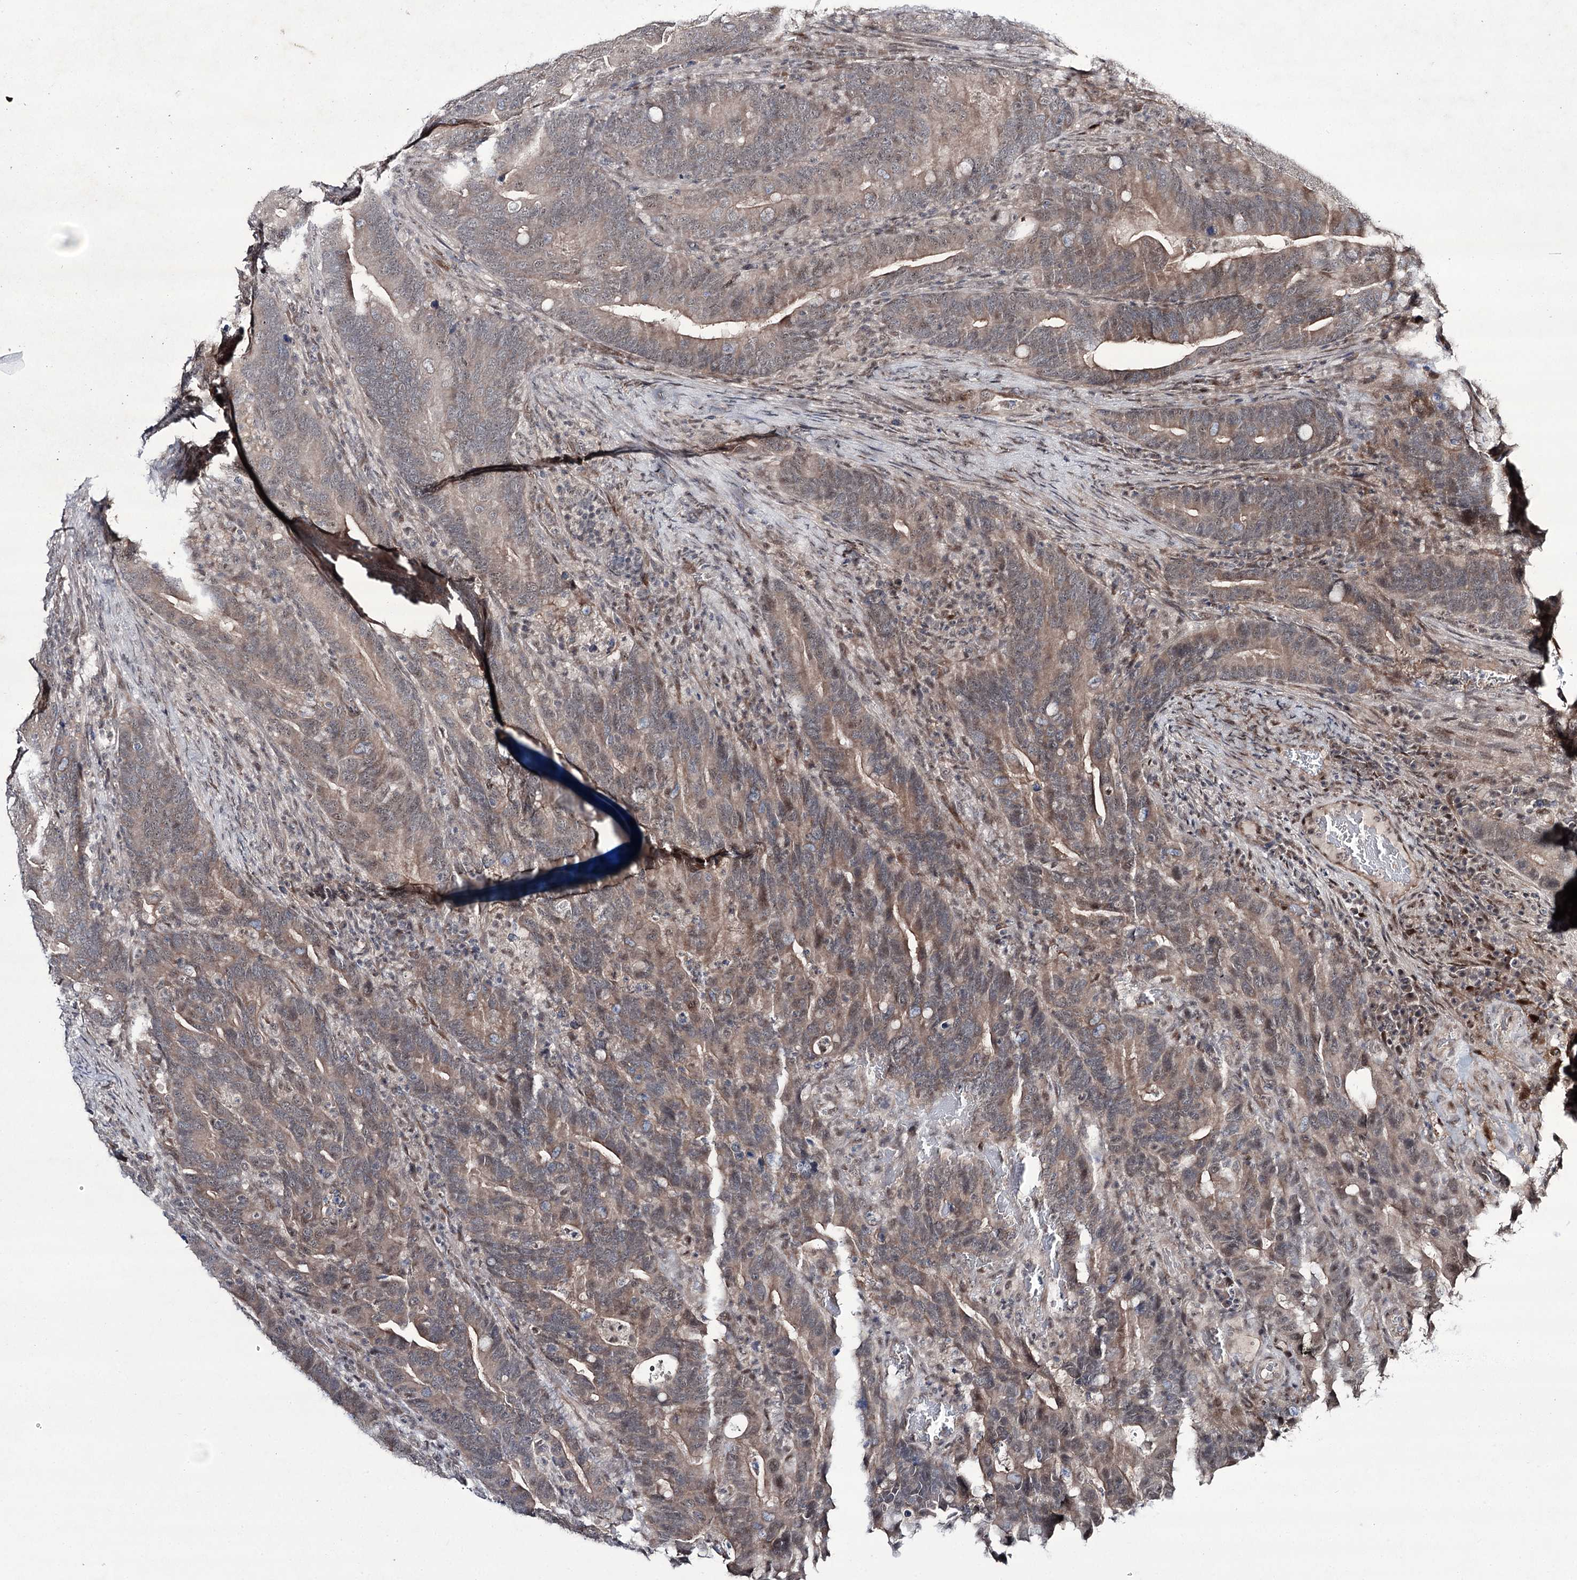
{"staining": {"intensity": "weak", "quantity": ">75%", "location": "cytoplasmic/membranous"}, "tissue": "colorectal cancer", "cell_type": "Tumor cells", "image_type": "cancer", "snomed": [{"axis": "morphology", "description": "Adenocarcinoma, NOS"}, {"axis": "topography", "description": "Colon"}], "caption": "Immunohistochemistry micrograph of colorectal adenocarcinoma stained for a protein (brown), which reveals low levels of weak cytoplasmic/membranous positivity in about >75% of tumor cells.", "gene": "HOXC11", "patient": {"sex": "female", "age": 66}}